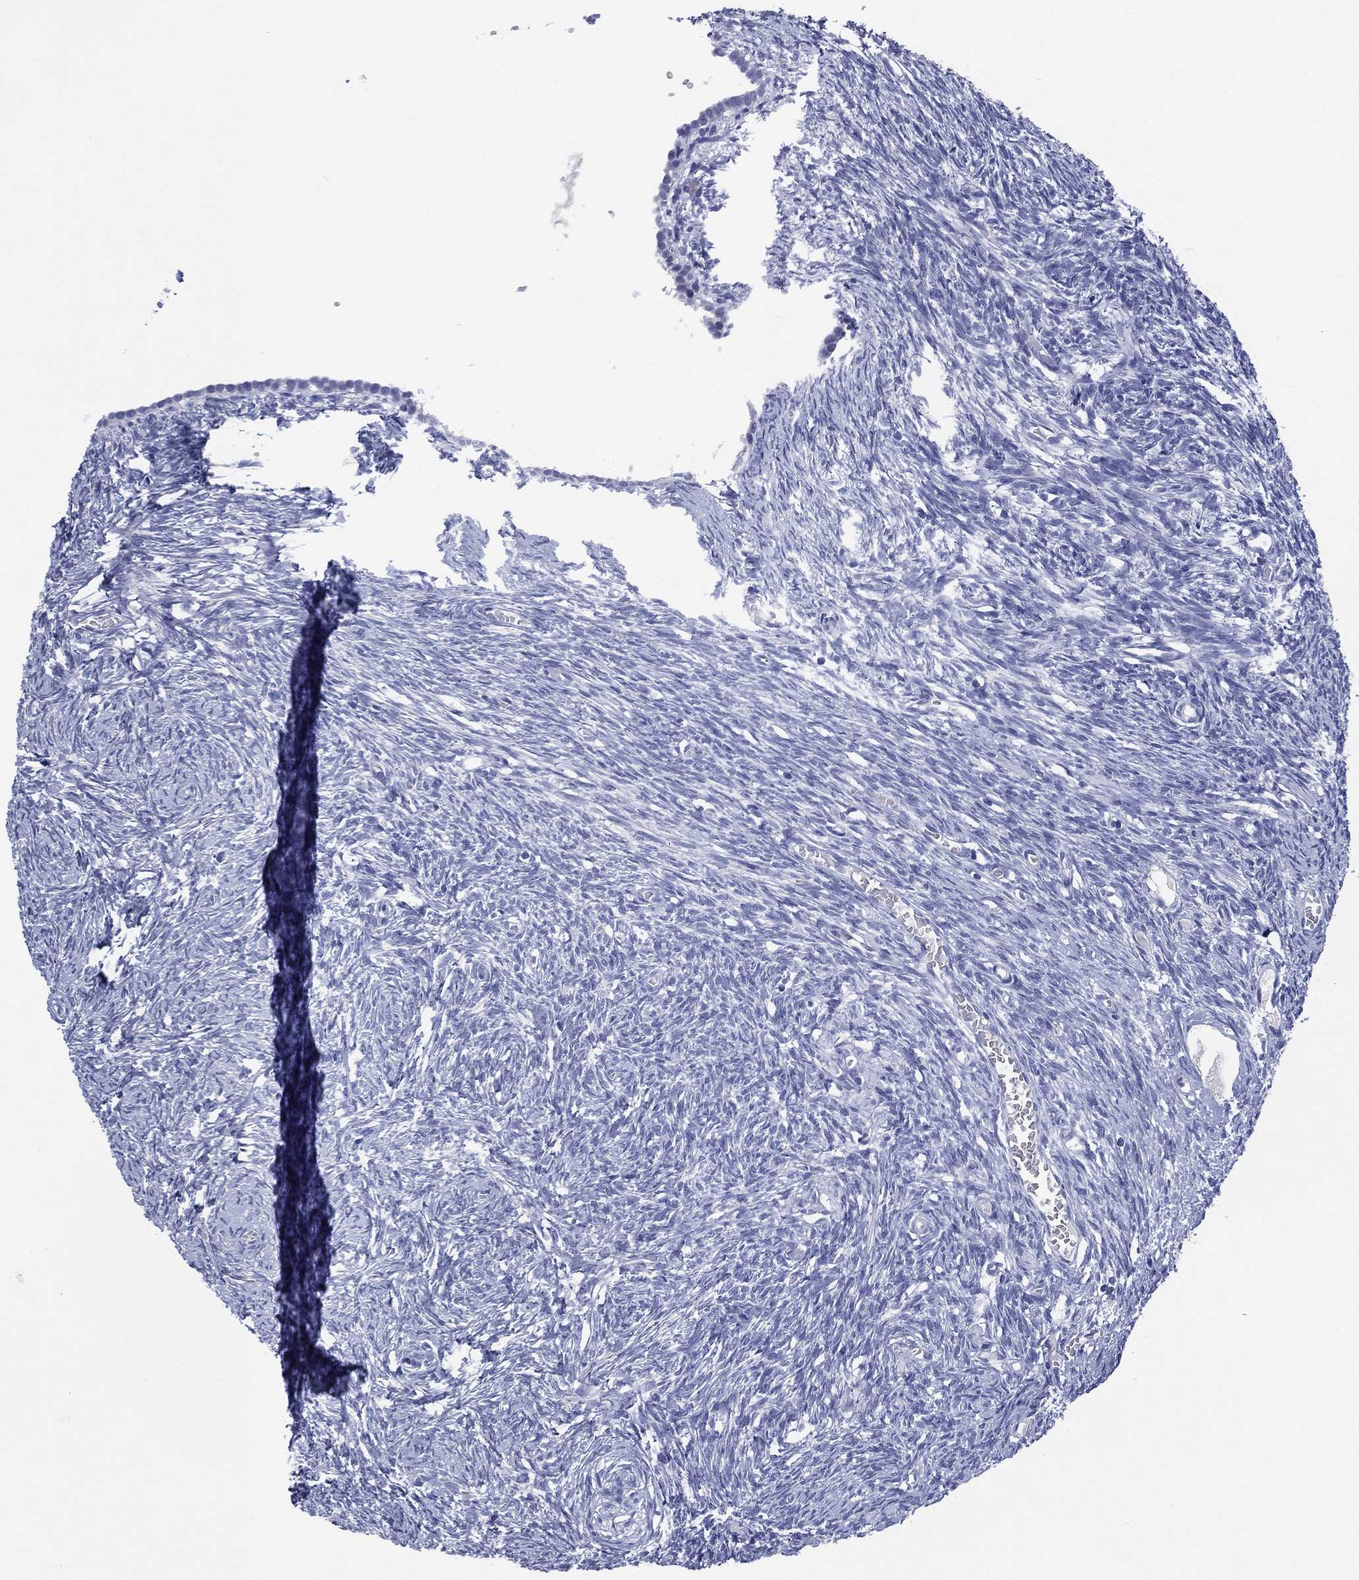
{"staining": {"intensity": "negative", "quantity": "none", "location": "none"}, "tissue": "ovary", "cell_type": "Ovarian stroma cells", "image_type": "normal", "snomed": [{"axis": "morphology", "description": "Normal tissue, NOS"}, {"axis": "topography", "description": "Ovary"}], "caption": "Ovarian stroma cells show no significant positivity in normal ovary. Brightfield microscopy of immunohistochemistry stained with DAB (3,3'-diaminobenzidine) (brown) and hematoxylin (blue), captured at high magnification.", "gene": "KRT35", "patient": {"sex": "female", "age": 46}}